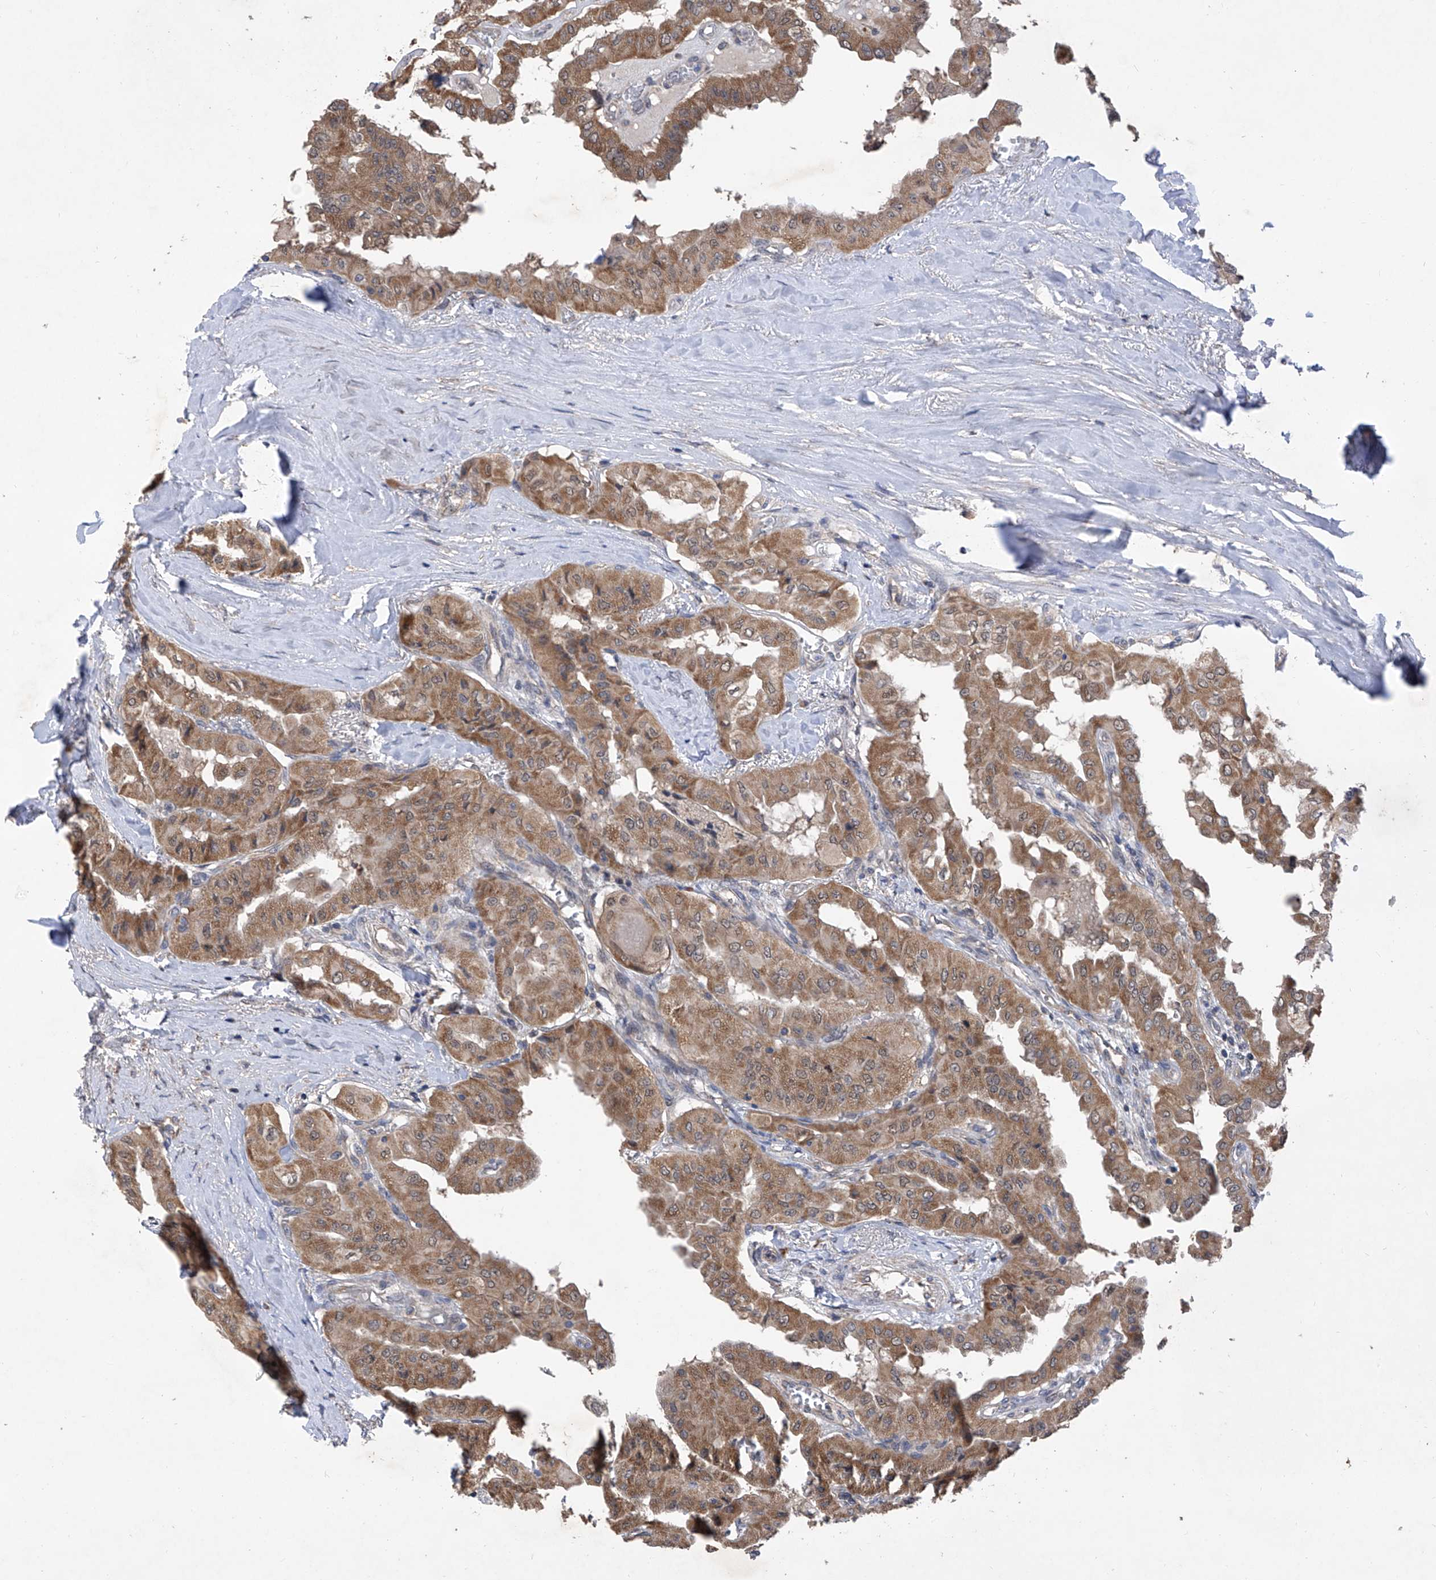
{"staining": {"intensity": "moderate", "quantity": ">75%", "location": "cytoplasmic/membranous"}, "tissue": "thyroid cancer", "cell_type": "Tumor cells", "image_type": "cancer", "snomed": [{"axis": "morphology", "description": "Papillary adenocarcinoma, NOS"}, {"axis": "topography", "description": "Thyroid gland"}], "caption": "Immunohistochemical staining of thyroid cancer (papillary adenocarcinoma) displays medium levels of moderate cytoplasmic/membranous protein positivity in about >75% of tumor cells. (DAB (3,3'-diaminobenzidine) IHC, brown staining for protein, blue staining for nuclei).", "gene": "USP45", "patient": {"sex": "female", "age": 59}}